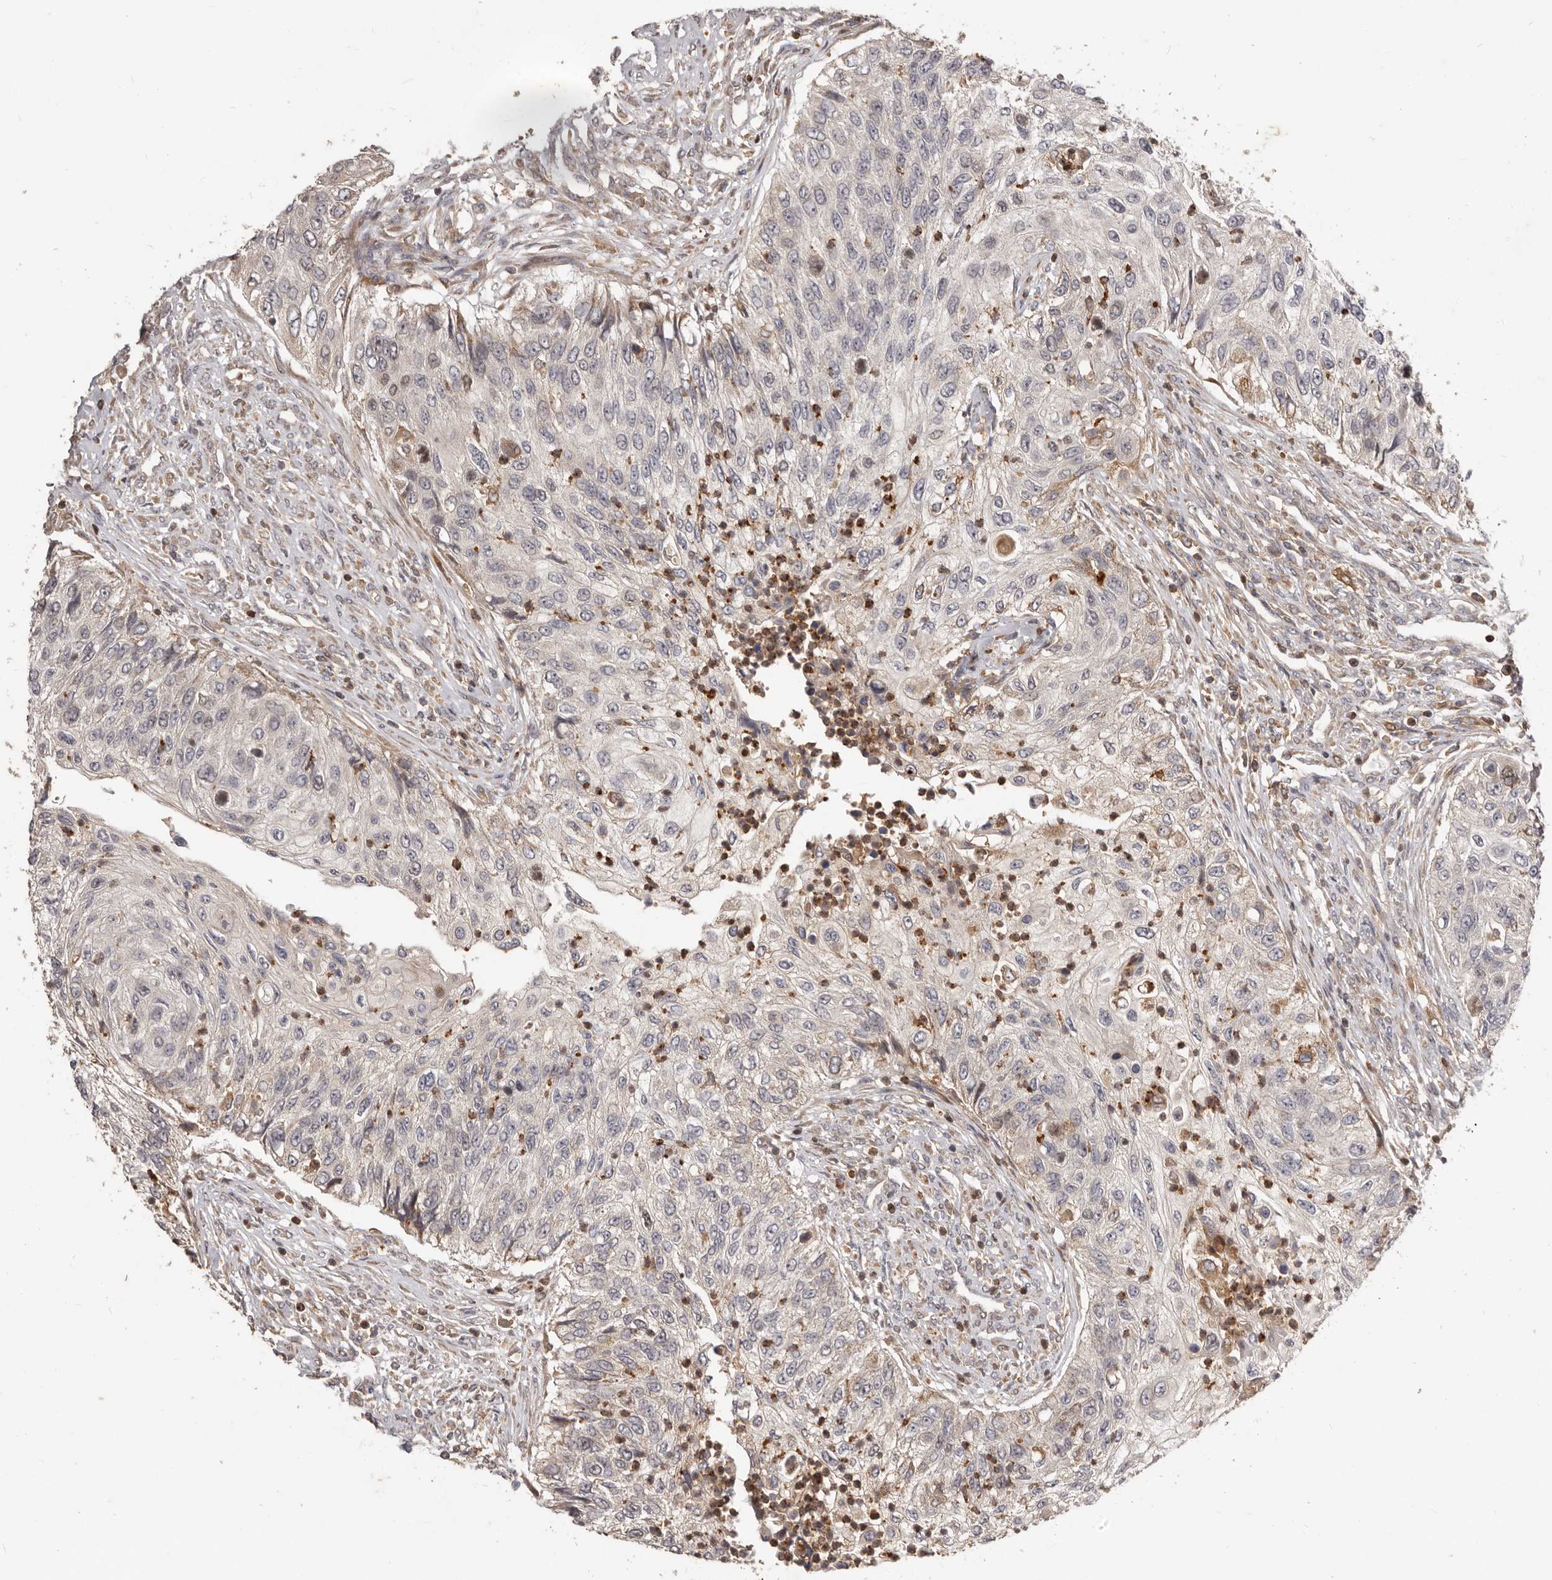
{"staining": {"intensity": "negative", "quantity": "none", "location": "none"}, "tissue": "urothelial cancer", "cell_type": "Tumor cells", "image_type": "cancer", "snomed": [{"axis": "morphology", "description": "Urothelial carcinoma, High grade"}, {"axis": "topography", "description": "Urinary bladder"}], "caption": "An IHC histopathology image of urothelial carcinoma (high-grade) is shown. There is no staining in tumor cells of urothelial carcinoma (high-grade).", "gene": "RNF187", "patient": {"sex": "female", "age": 60}}